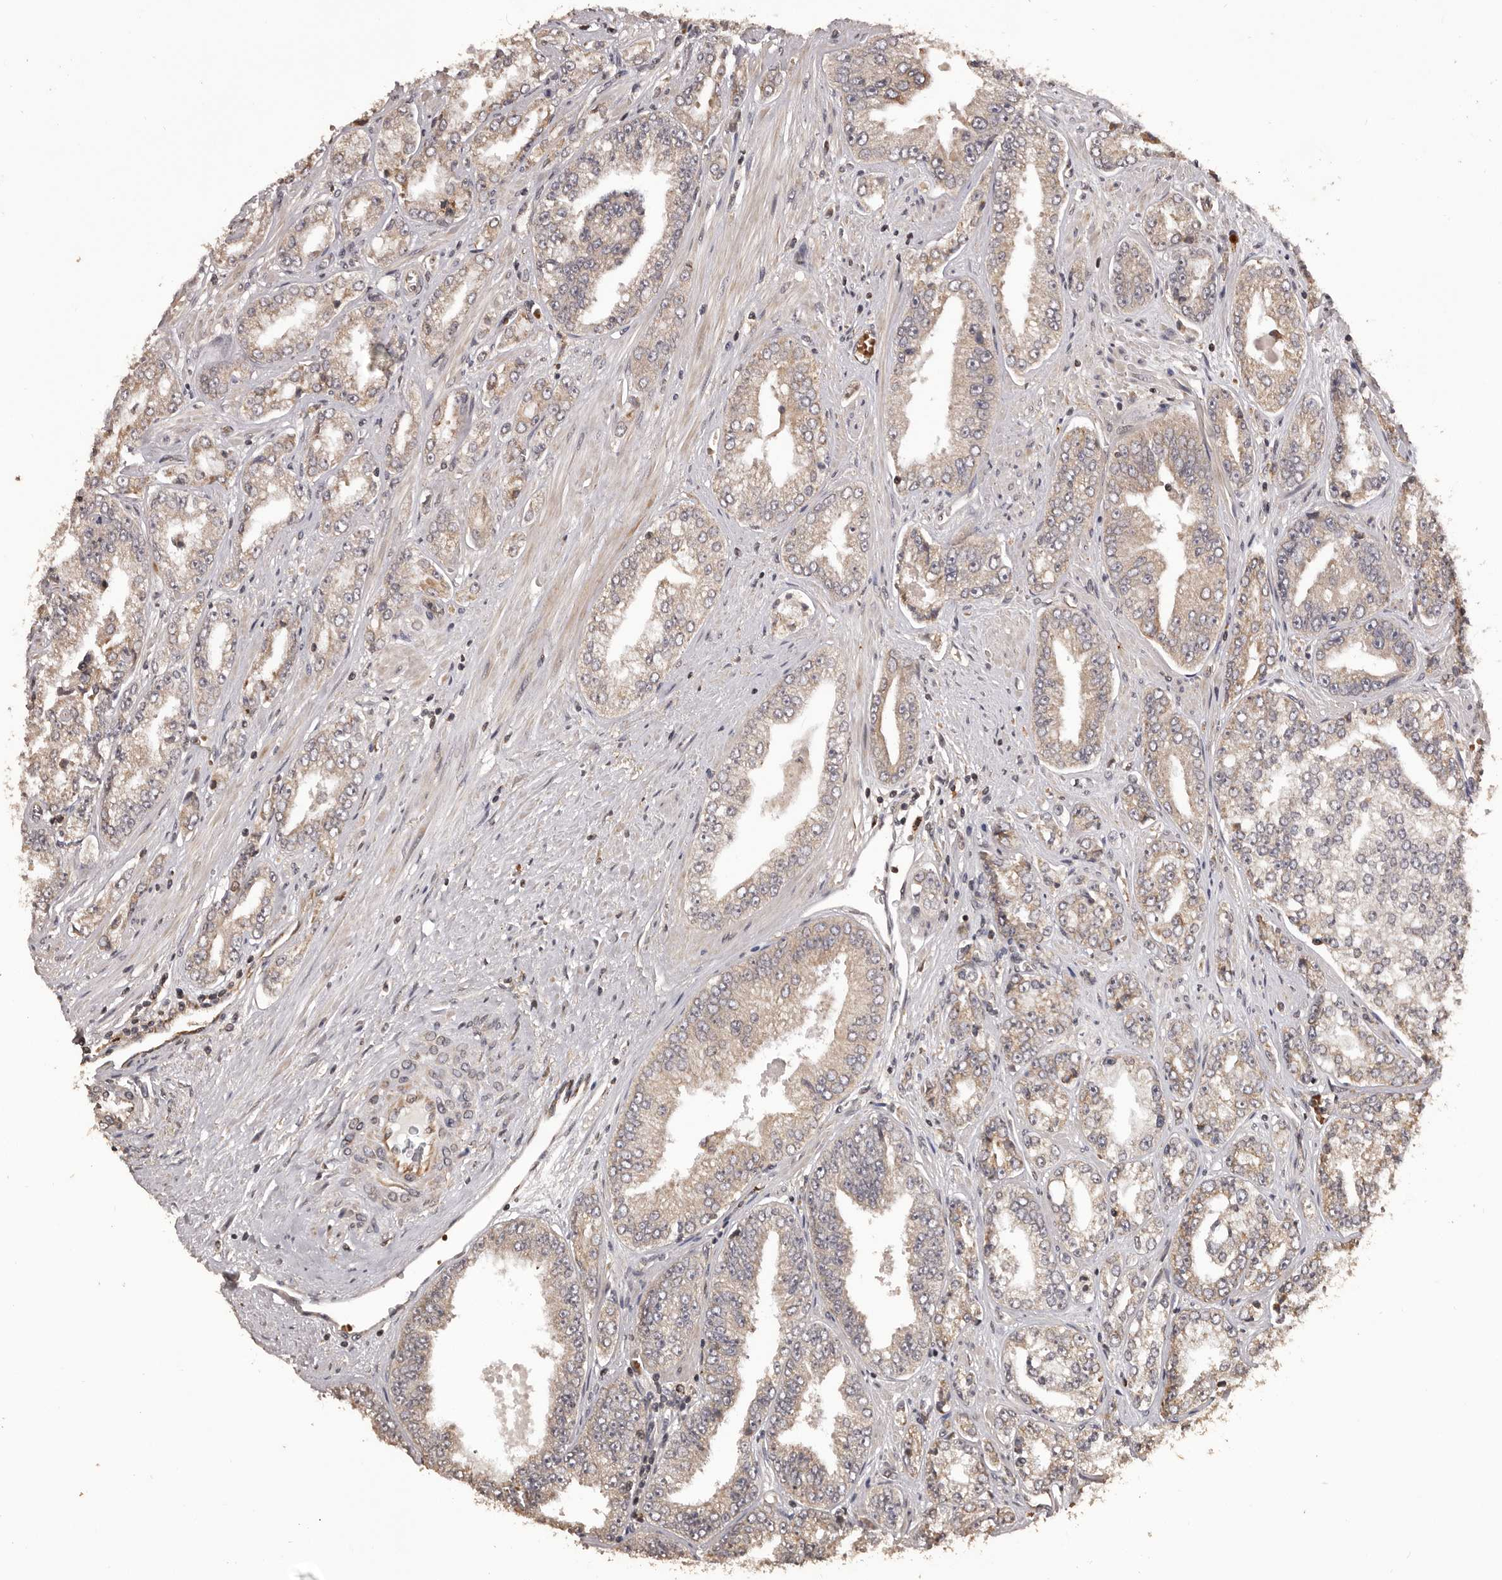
{"staining": {"intensity": "weak", "quantity": "<25%", "location": "cytoplasmic/membranous"}, "tissue": "prostate cancer", "cell_type": "Tumor cells", "image_type": "cancer", "snomed": [{"axis": "morphology", "description": "Adenocarcinoma, High grade"}, {"axis": "topography", "description": "Prostate"}], "caption": "IHC micrograph of neoplastic tissue: human prostate adenocarcinoma (high-grade) stained with DAB reveals no significant protein expression in tumor cells.", "gene": "QRSL1", "patient": {"sex": "male", "age": 71}}